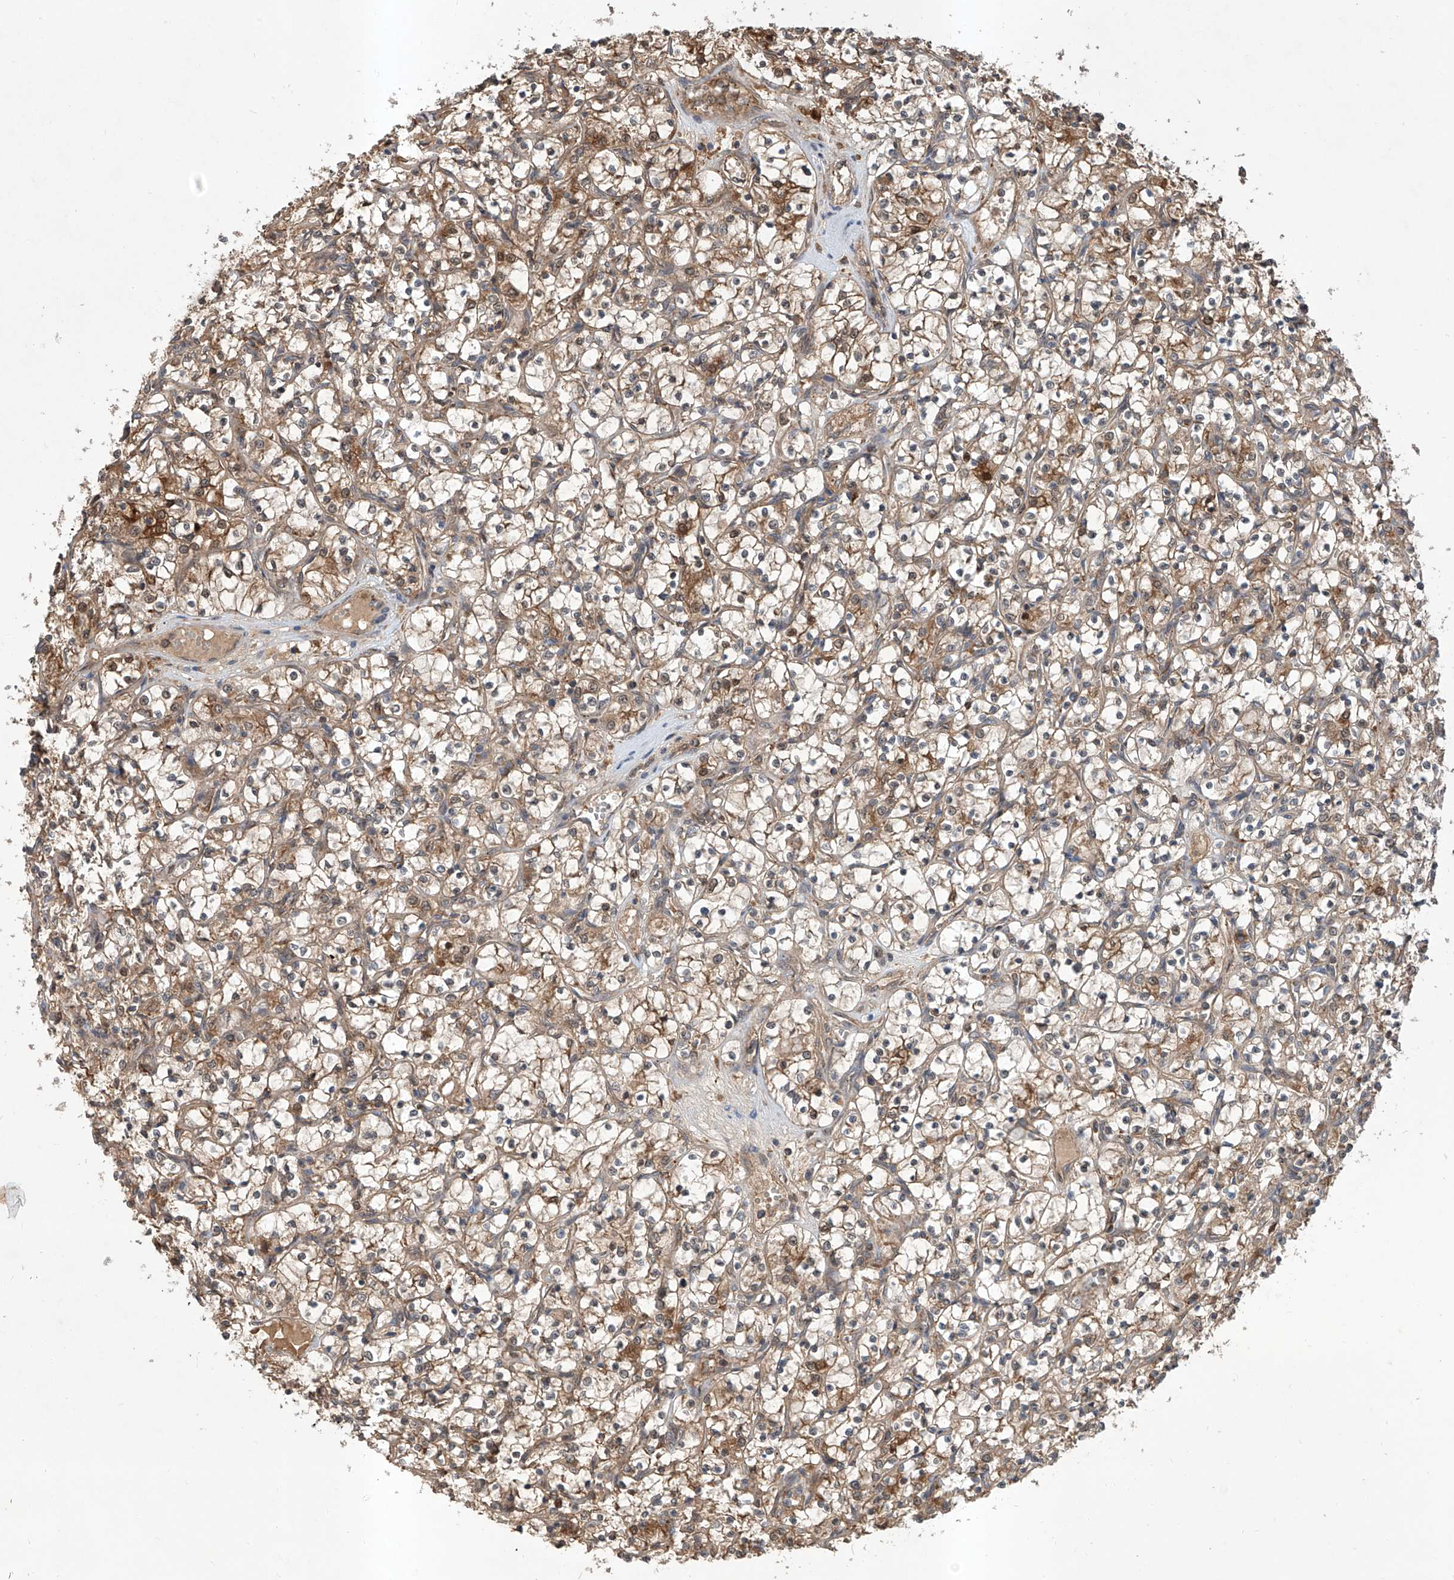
{"staining": {"intensity": "moderate", "quantity": "25%-75%", "location": "cytoplasmic/membranous"}, "tissue": "renal cancer", "cell_type": "Tumor cells", "image_type": "cancer", "snomed": [{"axis": "morphology", "description": "Adenocarcinoma, NOS"}, {"axis": "topography", "description": "Kidney"}], "caption": "Adenocarcinoma (renal) was stained to show a protein in brown. There is medium levels of moderate cytoplasmic/membranous staining in approximately 25%-75% of tumor cells.", "gene": "HOXC8", "patient": {"sex": "female", "age": 69}}